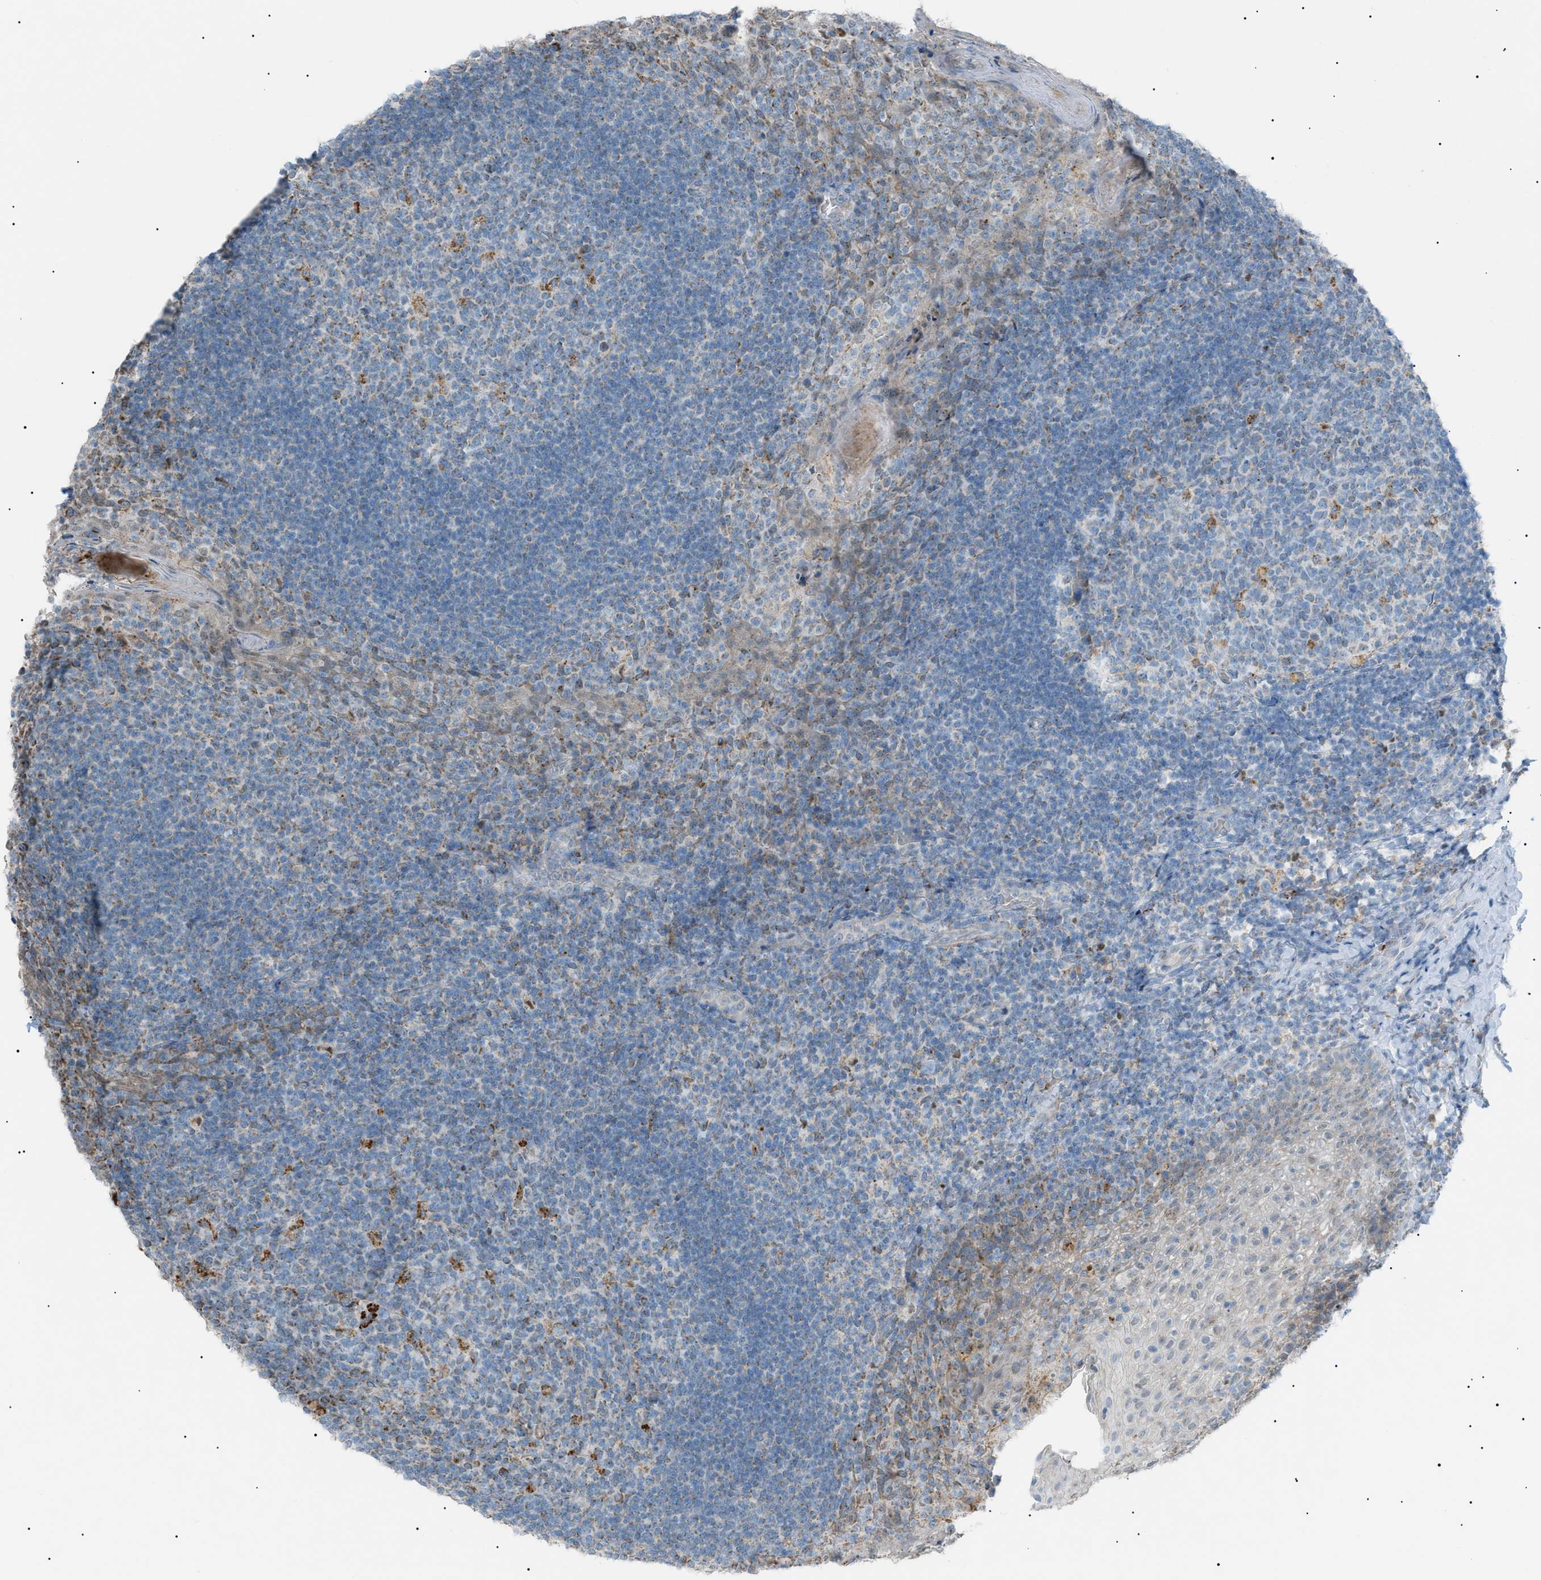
{"staining": {"intensity": "moderate", "quantity": "<25%", "location": "cytoplasmic/membranous"}, "tissue": "tonsil", "cell_type": "Germinal center cells", "image_type": "normal", "snomed": [{"axis": "morphology", "description": "Normal tissue, NOS"}, {"axis": "topography", "description": "Tonsil"}], "caption": "Normal tonsil shows moderate cytoplasmic/membranous expression in approximately <25% of germinal center cells (DAB (3,3'-diaminobenzidine) = brown stain, brightfield microscopy at high magnification)..", "gene": "ZNF516", "patient": {"sex": "male", "age": 17}}